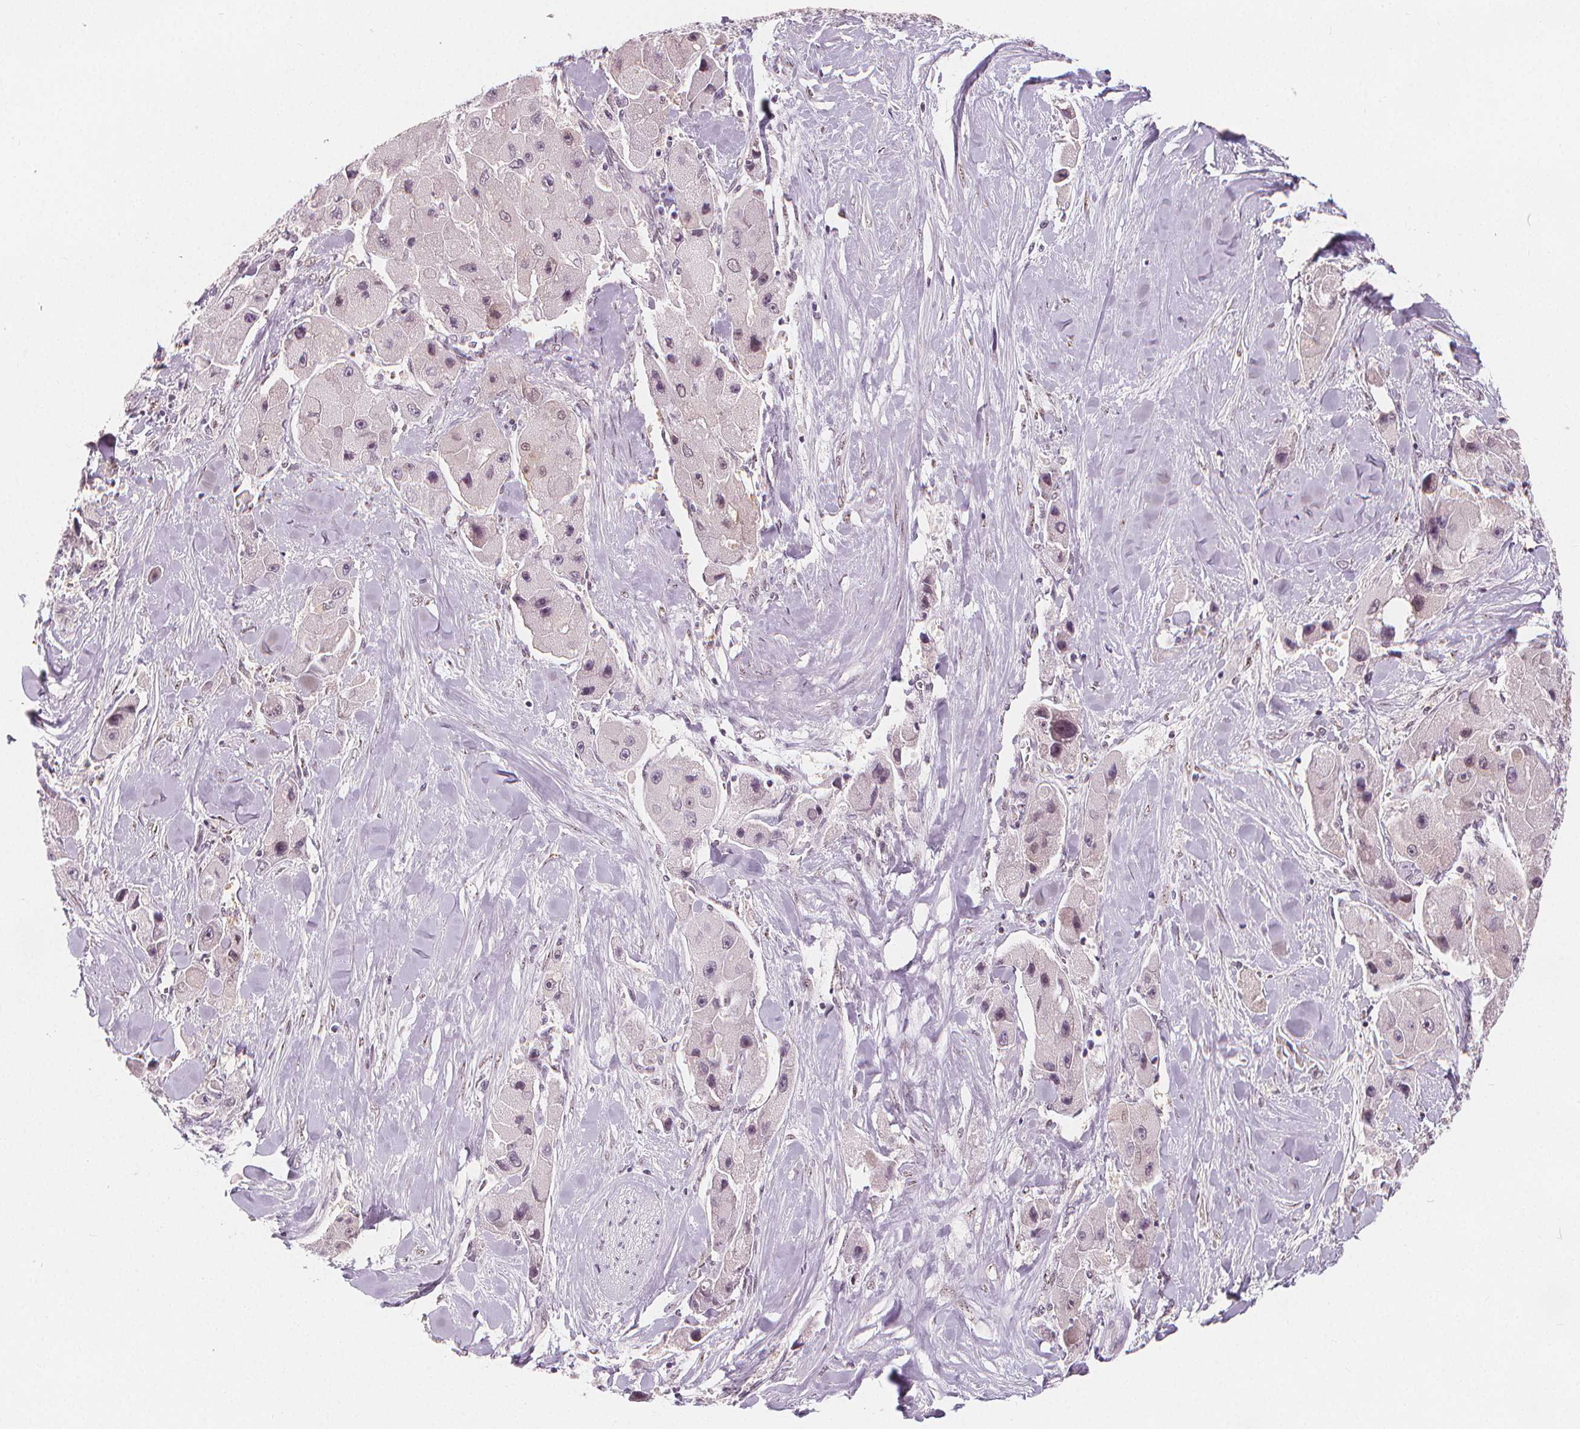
{"staining": {"intensity": "negative", "quantity": "none", "location": "none"}, "tissue": "liver cancer", "cell_type": "Tumor cells", "image_type": "cancer", "snomed": [{"axis": "morphology", "description": "Carcinoma, Hepatocellular, NOS"}, {"axis": "topography", "description": "Liver"}], "caption": "An image of human liver cancer is negative for staining in tumor cells. (Brightfield microscopy of DAB immunohistochemistry at high magnification).", "gene": "DRC3", "patient": {"sex": "male", "age": 24}}